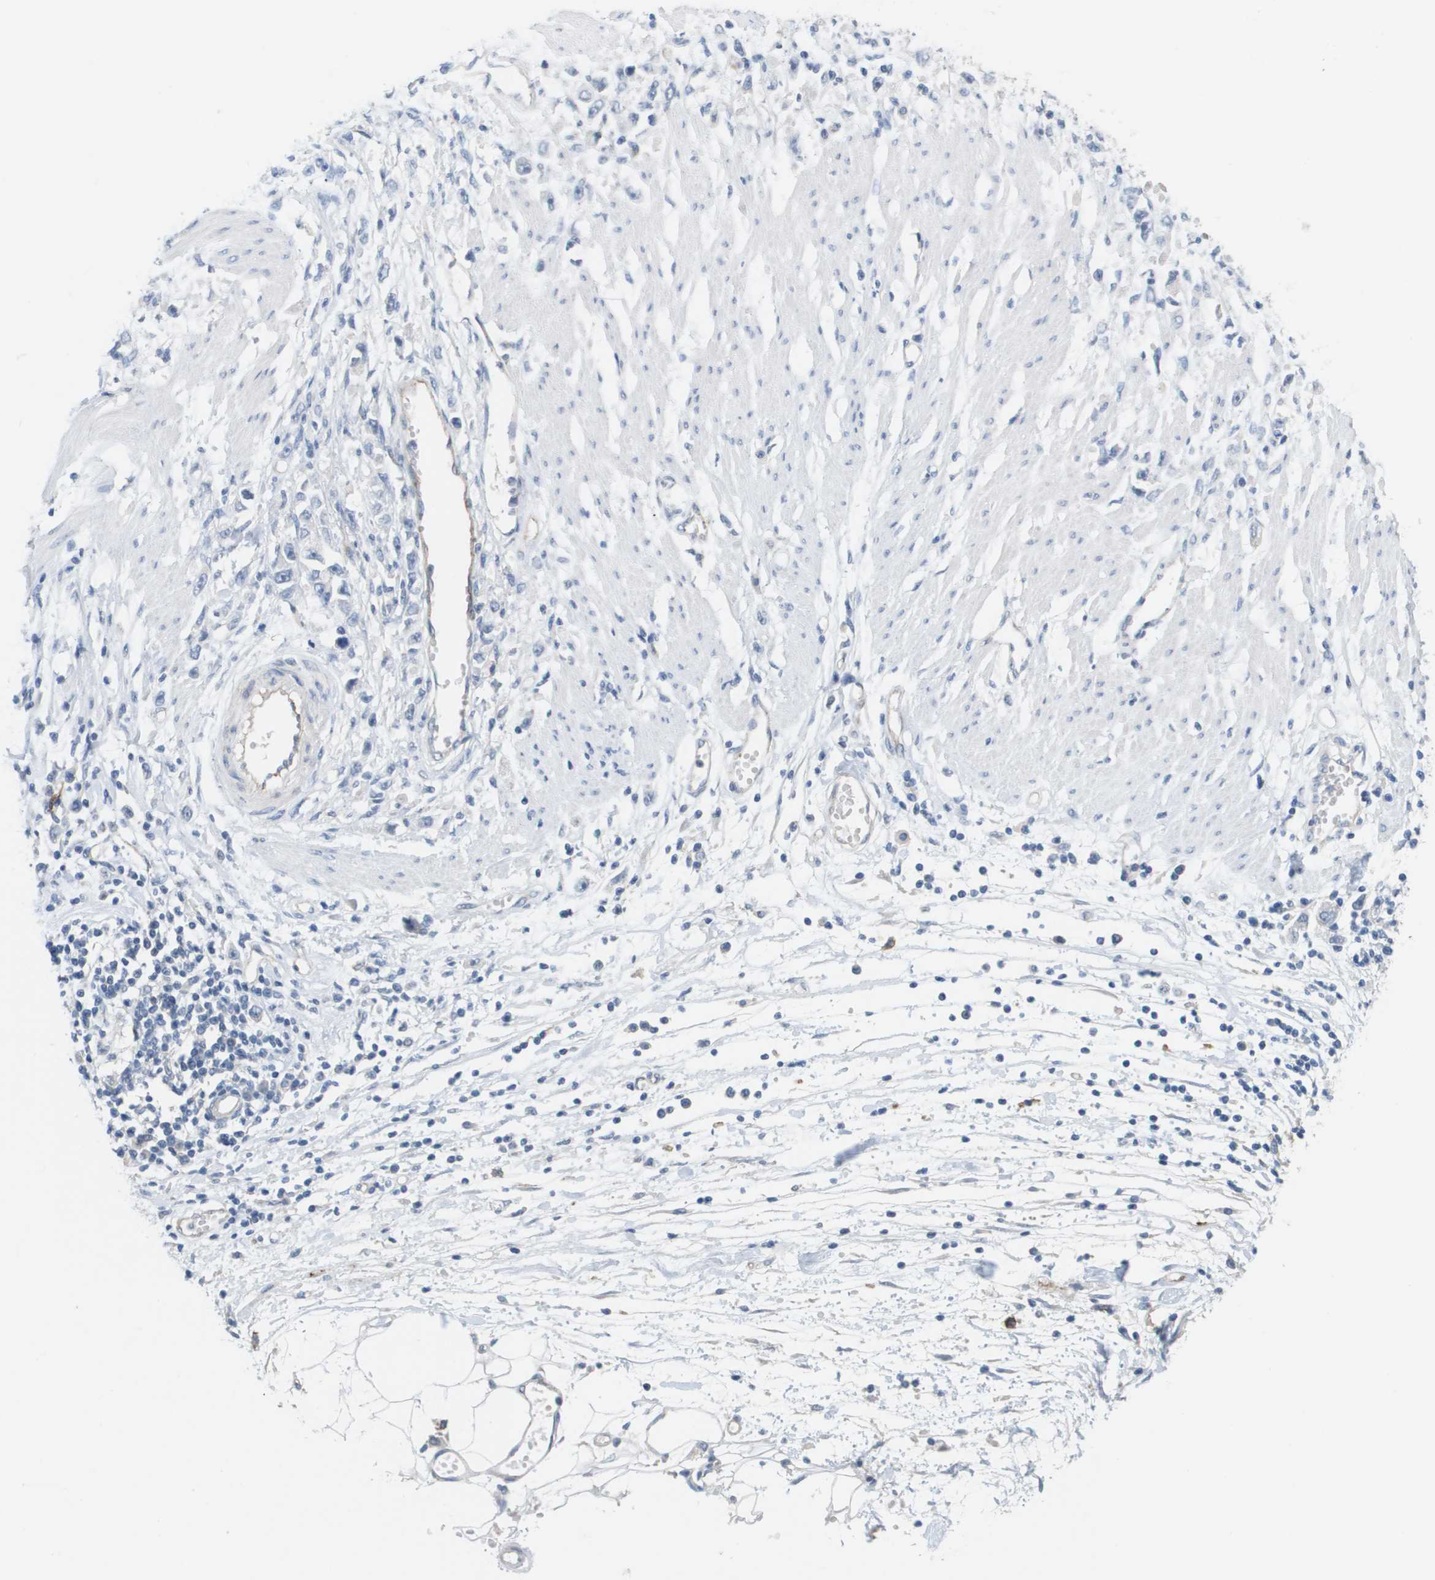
{"staining": {"intensity": "negative", "quantity": "none", "location": "none"}, "tissue": "stomach cancer", "cell_type": "Tumor cells", "image_type": "cancer", "snomed": [{"axis": "morphology", "description": "Adenocarcinoma, NOS"}, {"axis": "topography", "description": "Stomach"}], "caption": "IHC micrograph of human stomach cancer (adenocarcinoma) stained for a protein (brown), which exhibits no staining in tumor cells.", "gene": "ANGPT2", "patient": {"sex": "female", "age": 59}}